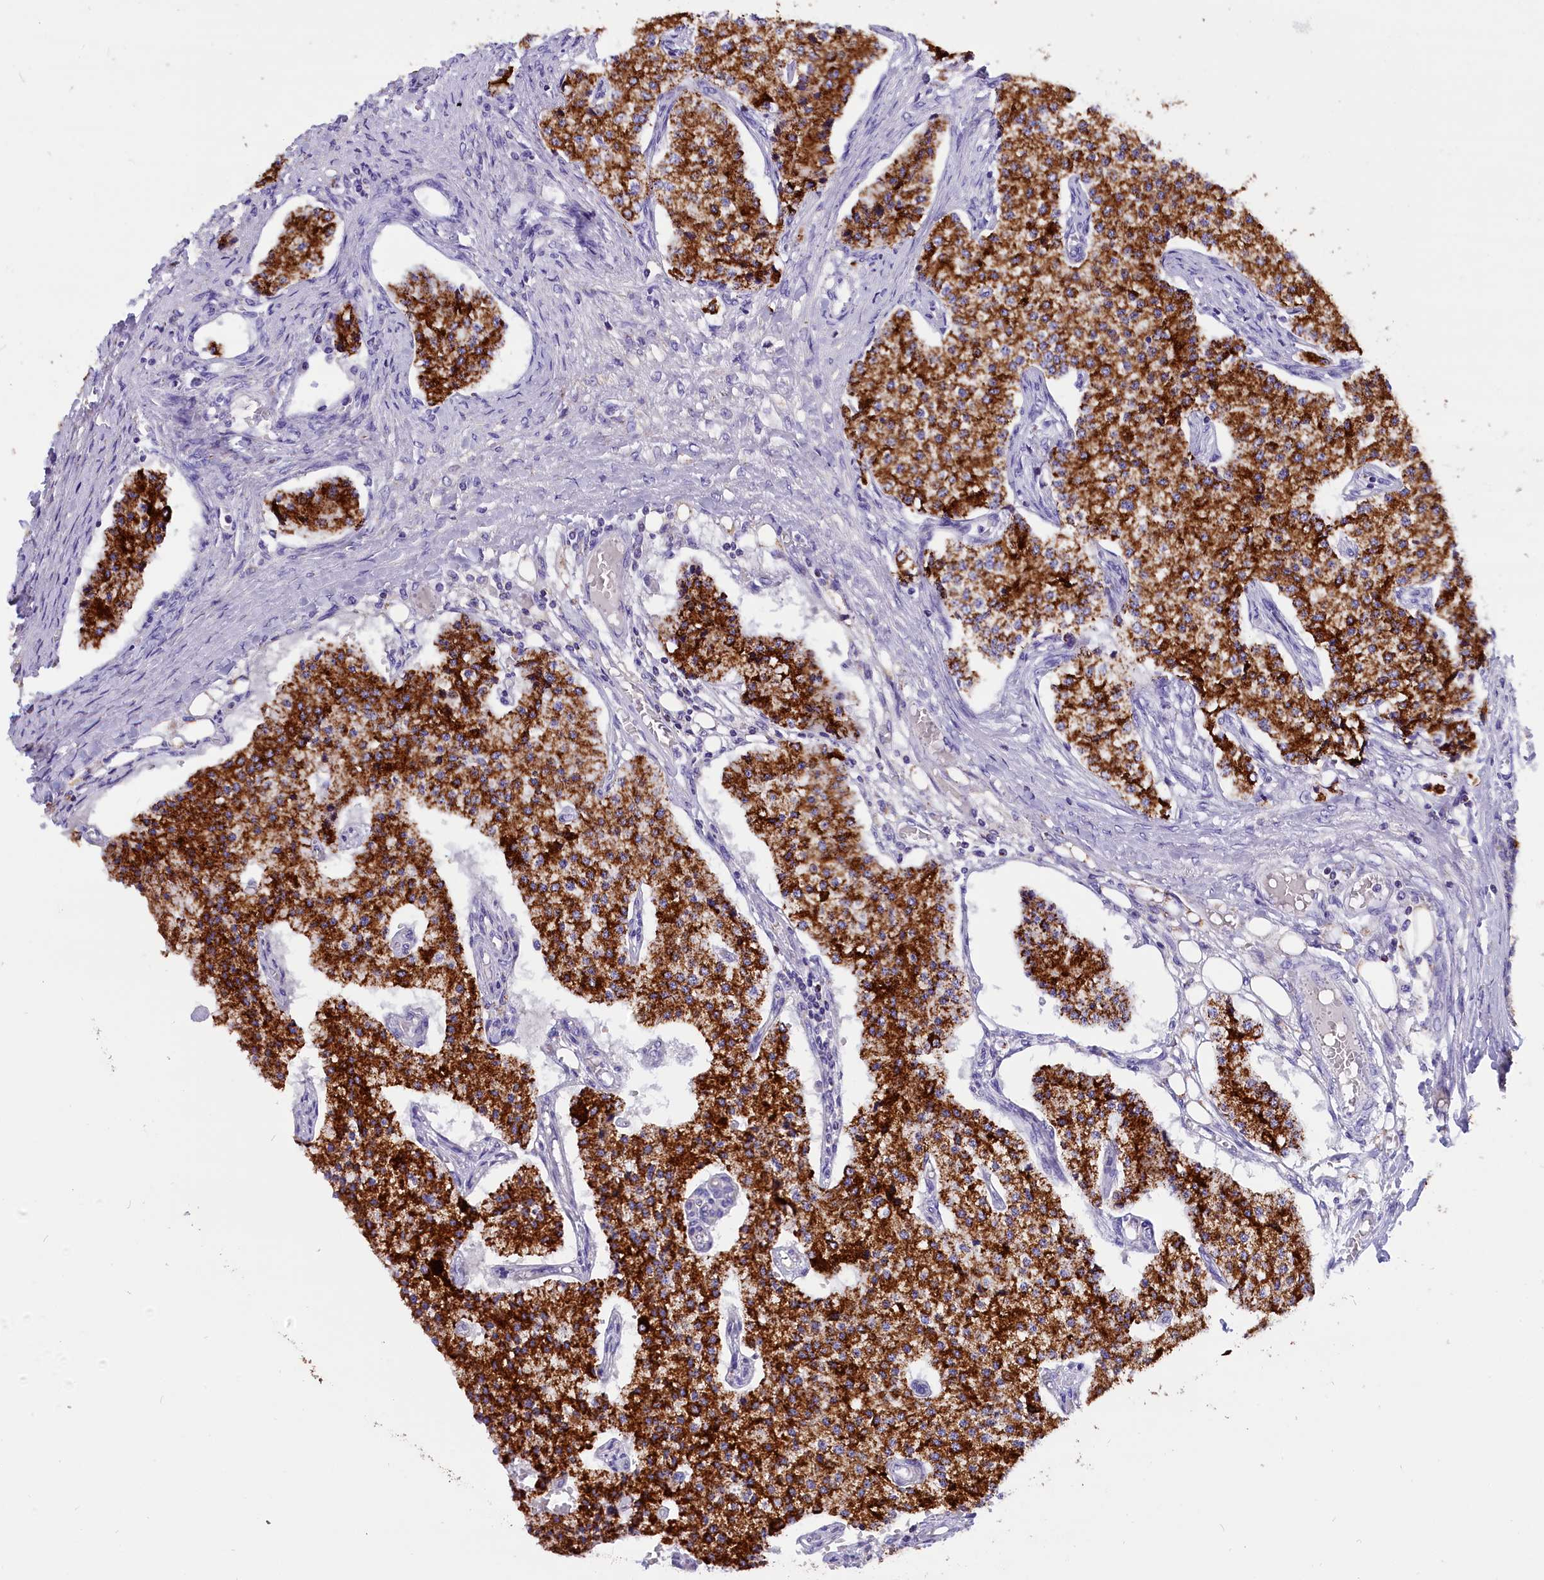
{"staining": {"intensity": "strong", "quantity": ">75%", "location": "cytoplasmic/membranous"}, "tissue": "carcinoid", "cell_type": "Tumor cells", "image_type": "cancer", "snomed": [{"axis": "morphology", "description": "Carcinoid, malignant, NOS"}, {"axis": "topography", "description": "Colon"}], "caption": "The micrograph exhibits a brown stain indicating the presence of a protein in the cytoplasmic/membranous of tumor cells in carcinoid (malignant).", "gene": "ABAT", "patient": {"sex": "female", "age": 52}}